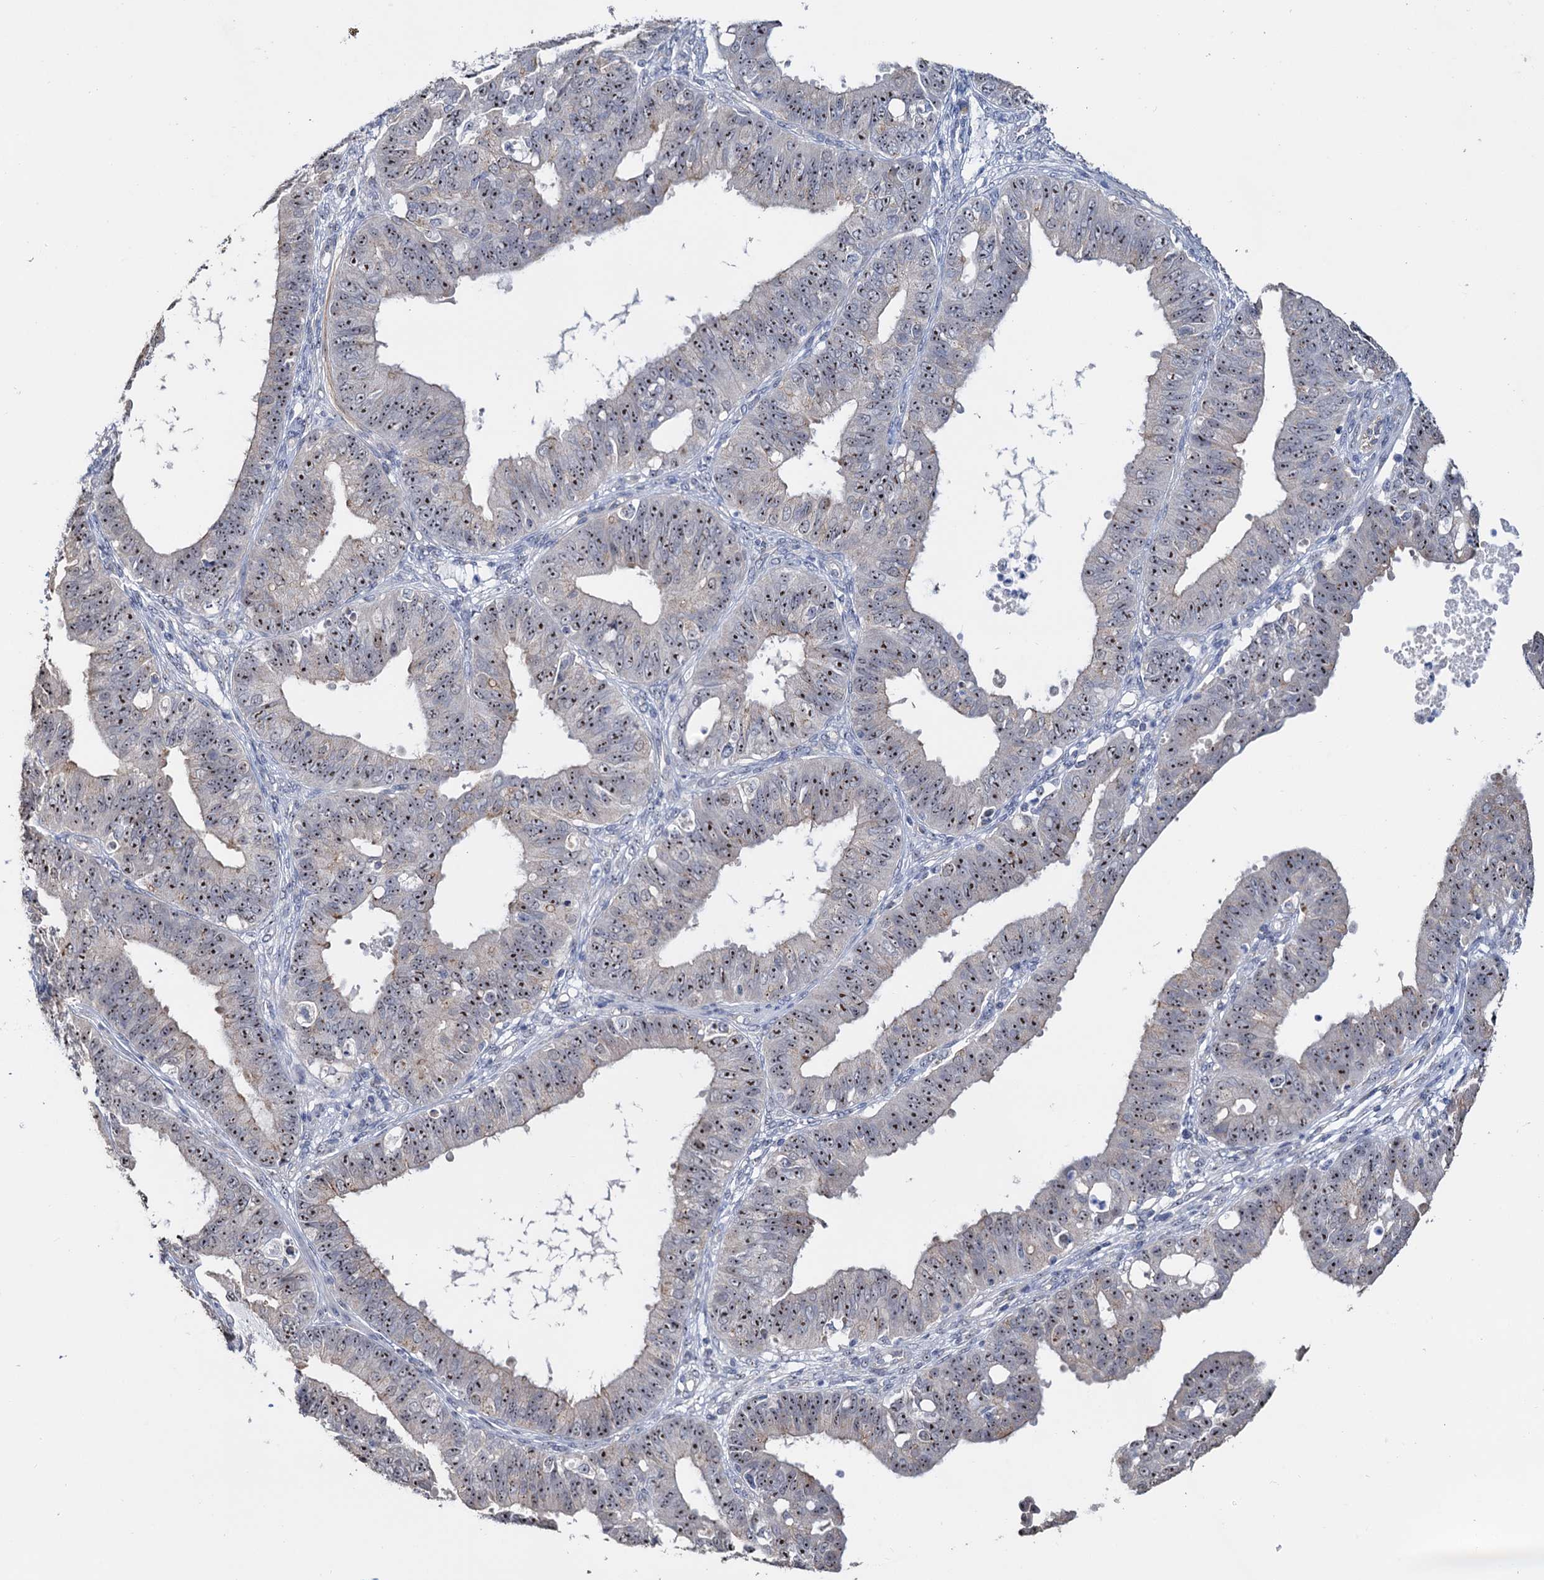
{"staining": {"intensity": "moderate", "quantity": ">75%", "location": "nuclear"}, "tissue": "ovarian cancer", "cell_type": "Tumor cells", "image_type": "cancer", "snomed": [{"axis": "morphology", "description": "Carcinoma, endometroid"}, {"axis": "topography", "description": "Appendix"}, {"axis": "topography", "description": "Ovary"}], "caption": "Ovarian endometroid carcinoma tissue shows moderate nuclear staining in approximately >75% of tumor cells", "gene": "C2CD3", "patient": {"sex": "female", "age": 42}}